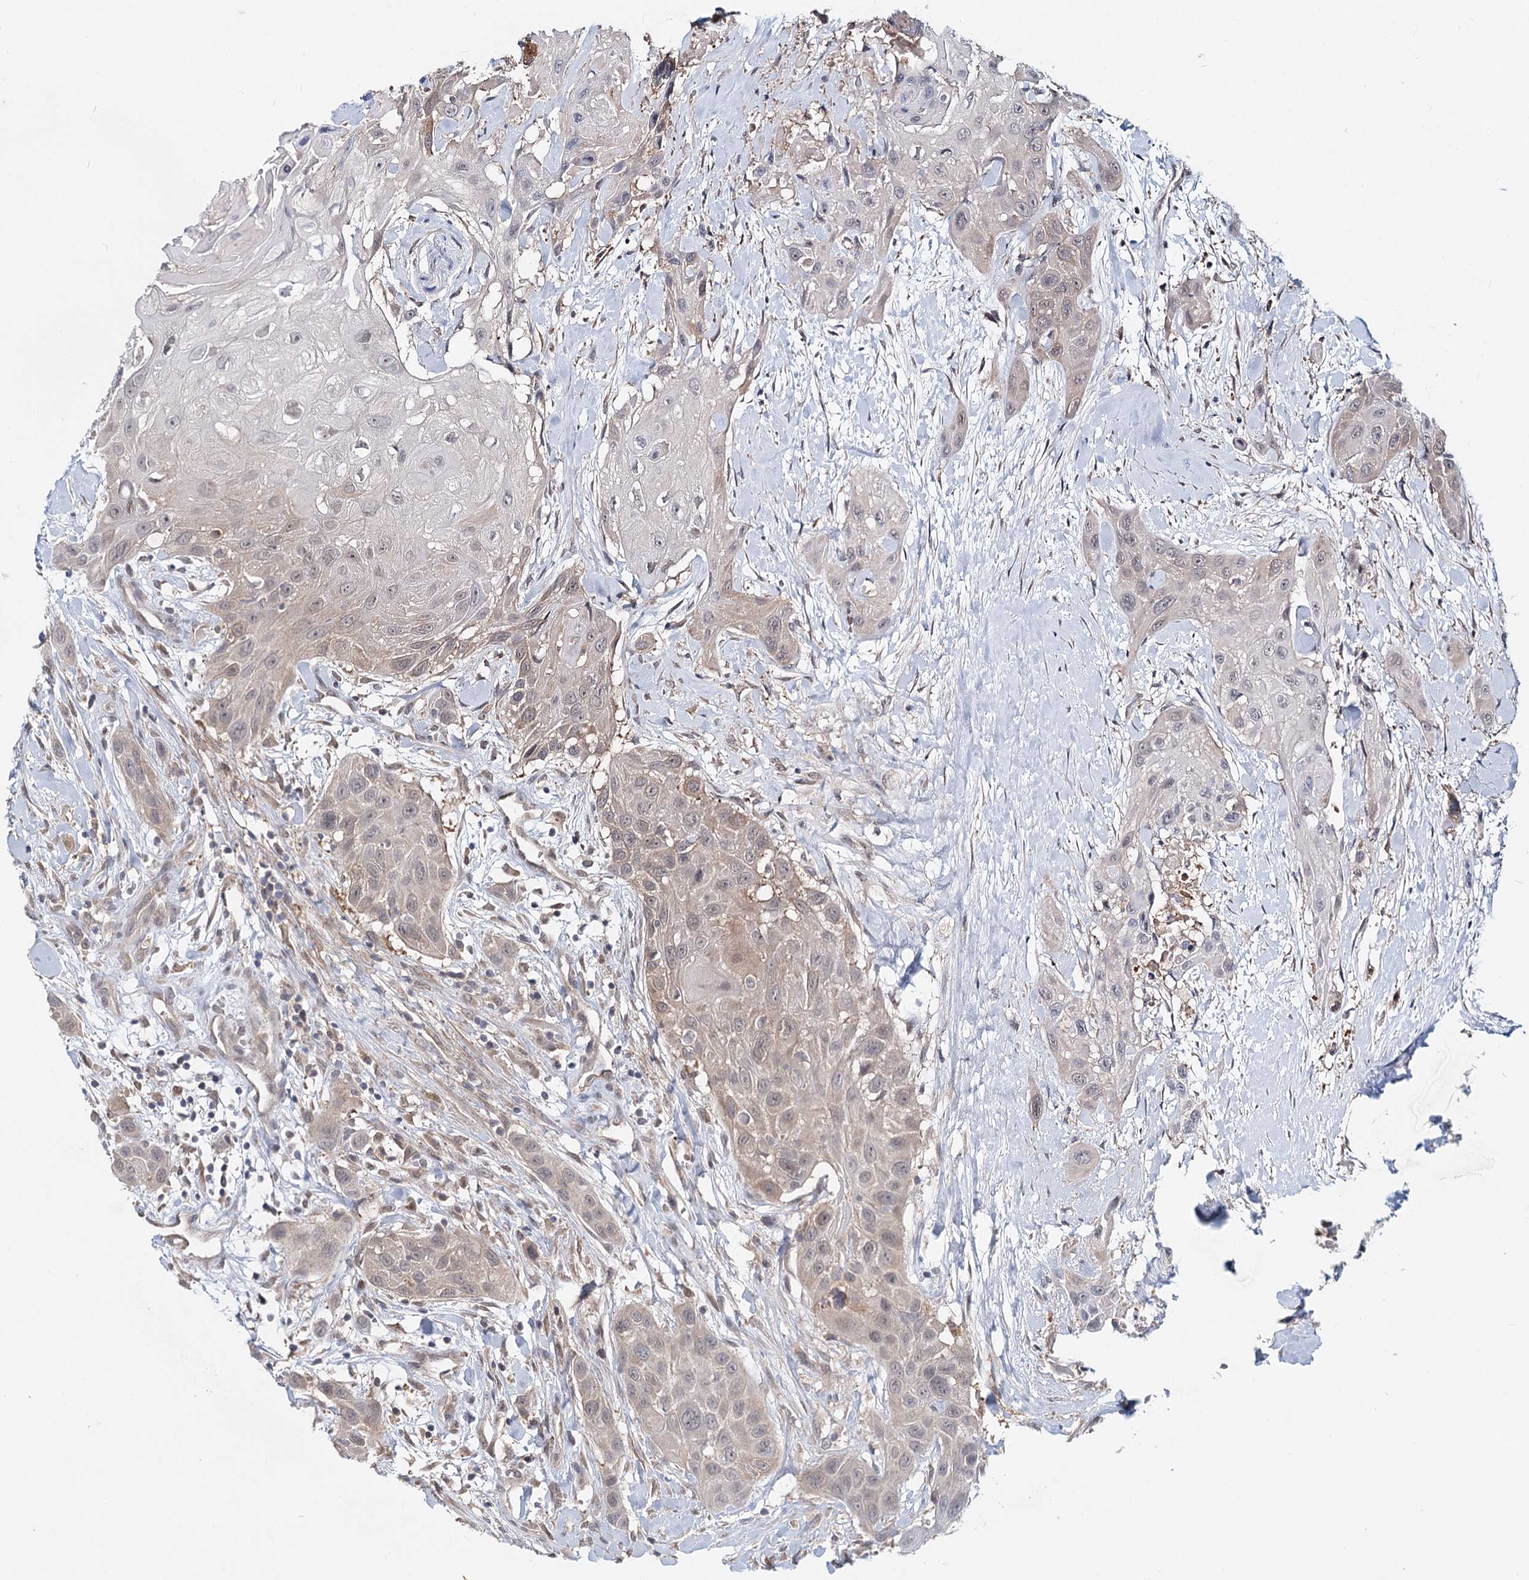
{"staining": {"intensity": "weak", "quantity": "<25%", "location": "cytoplasmic/membranous"}, "tissue": "head and neck cancer", "cell_type": "Tumor cells", "image_type": "cancer", "snomed": [{"axis": "morphology", "description": "Squamous cell carcinoma, NOS"}, {"axis": "topography", "description": "Head-Neck"}], "caption": "Tumor cells are negative for protein expression in human head and neck cancer (squamous cell carcinoma). Brightfield microscopy of immunohistochemistry (IHC) stained with DAB (3,3'-diaminobenzidine) (brown) and hematoxylin (blue), captured at high magnification.", "gene": "AP3B1", "patient": {"sex": "male", "age": 81}}